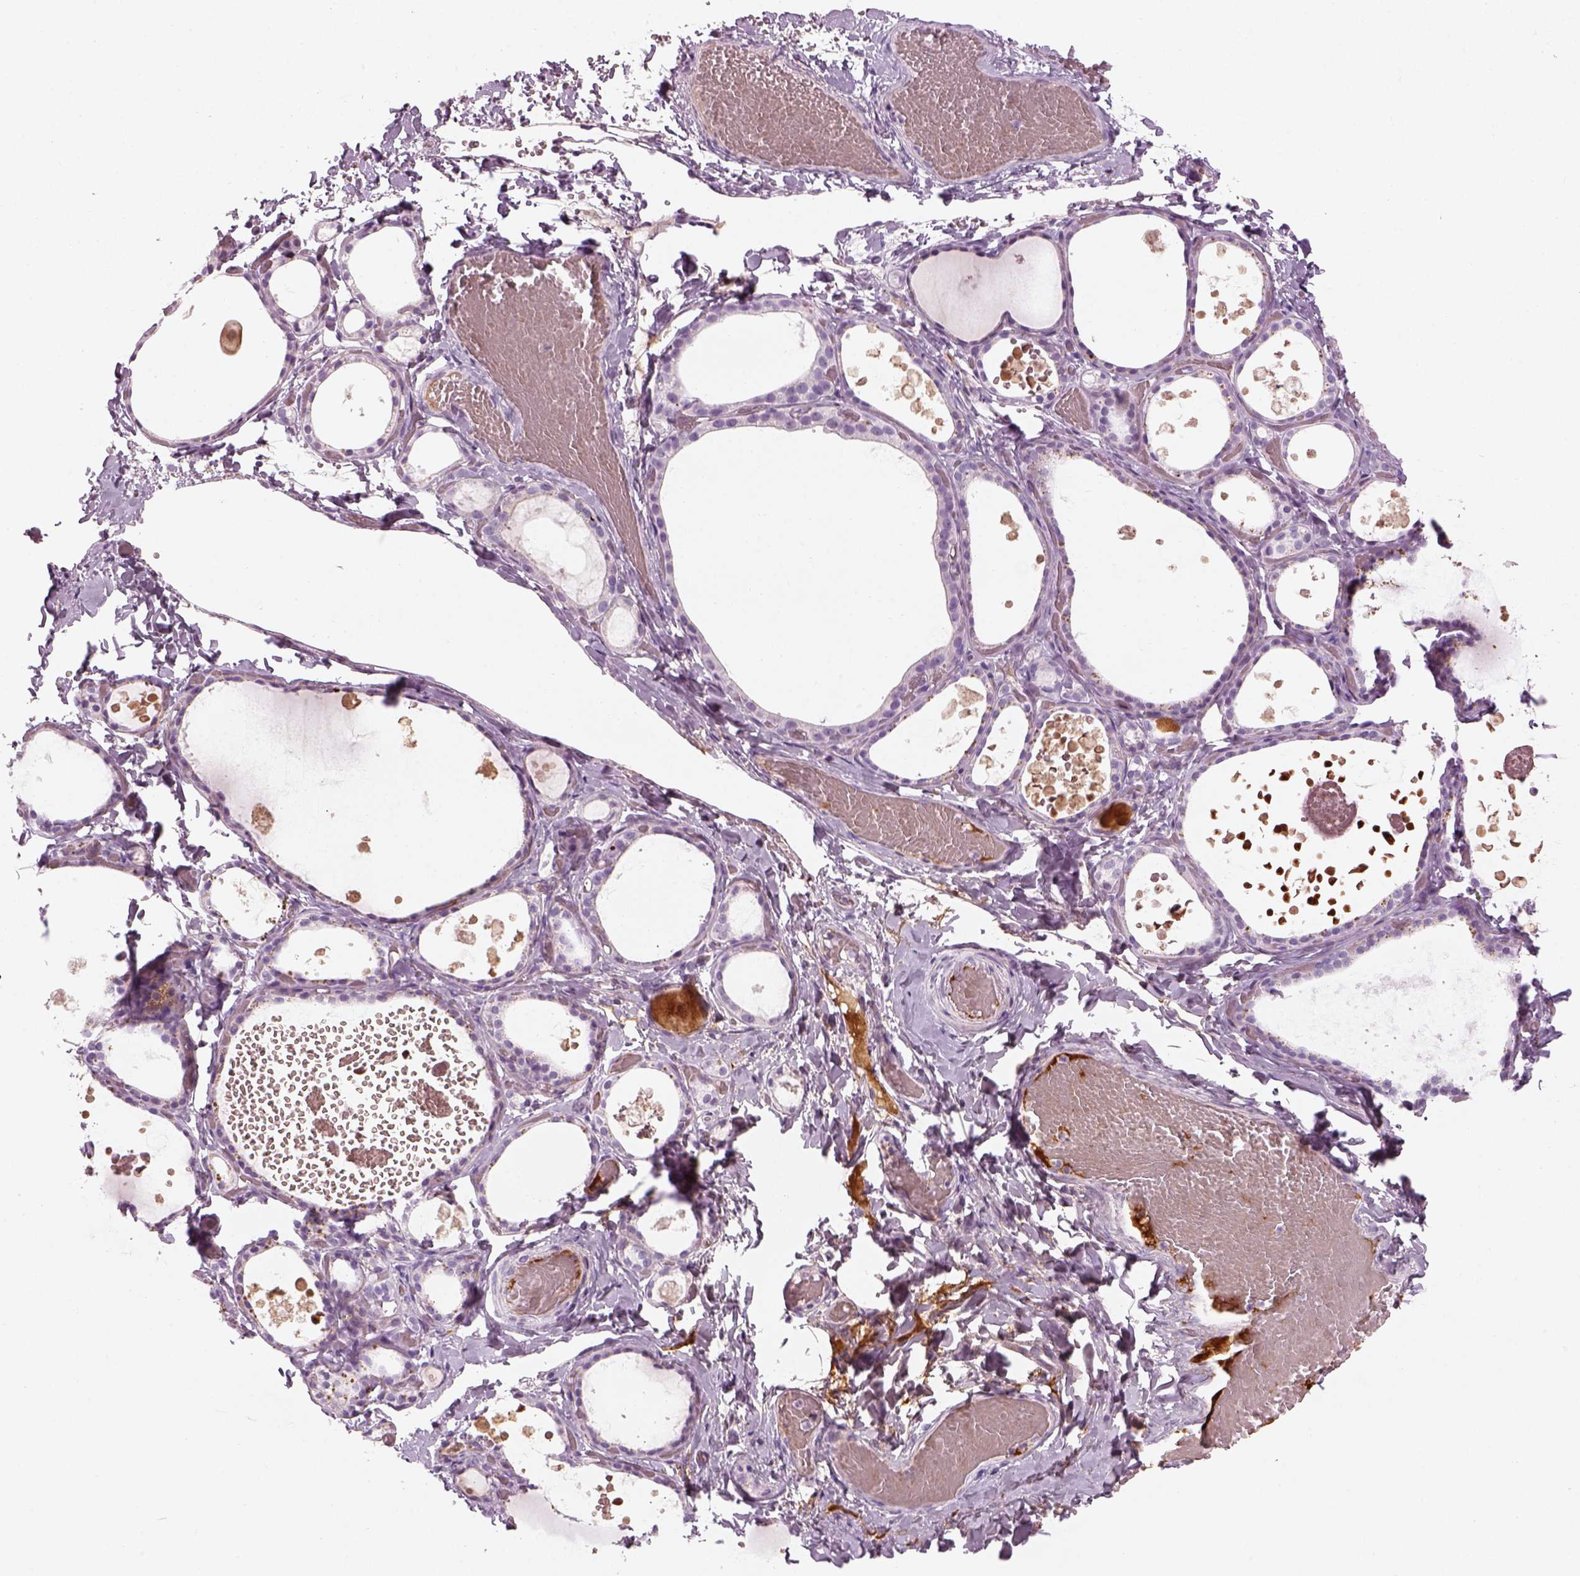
{"staining": {"intensity": "negative", "quantity": "none", "location": "none"}, "tissue": "thyroid gland", "cell_type": "Glandular cells", "image_type": "normal", "snomed": [{"axis": "morphology", "description": "Normal tissue, NOS"}, {"axis": "topography", "description": "Thyroid gland"}], "caption": "Glandular cells are negative for protein expression in unremarkable human thyroid gland. The staining is performed using DAB brown chromogen with nuclei counter-stained in using hematoxylin.", "gene": "PABPC1L2A", "patient": {"sex": "female", "age": 56}}